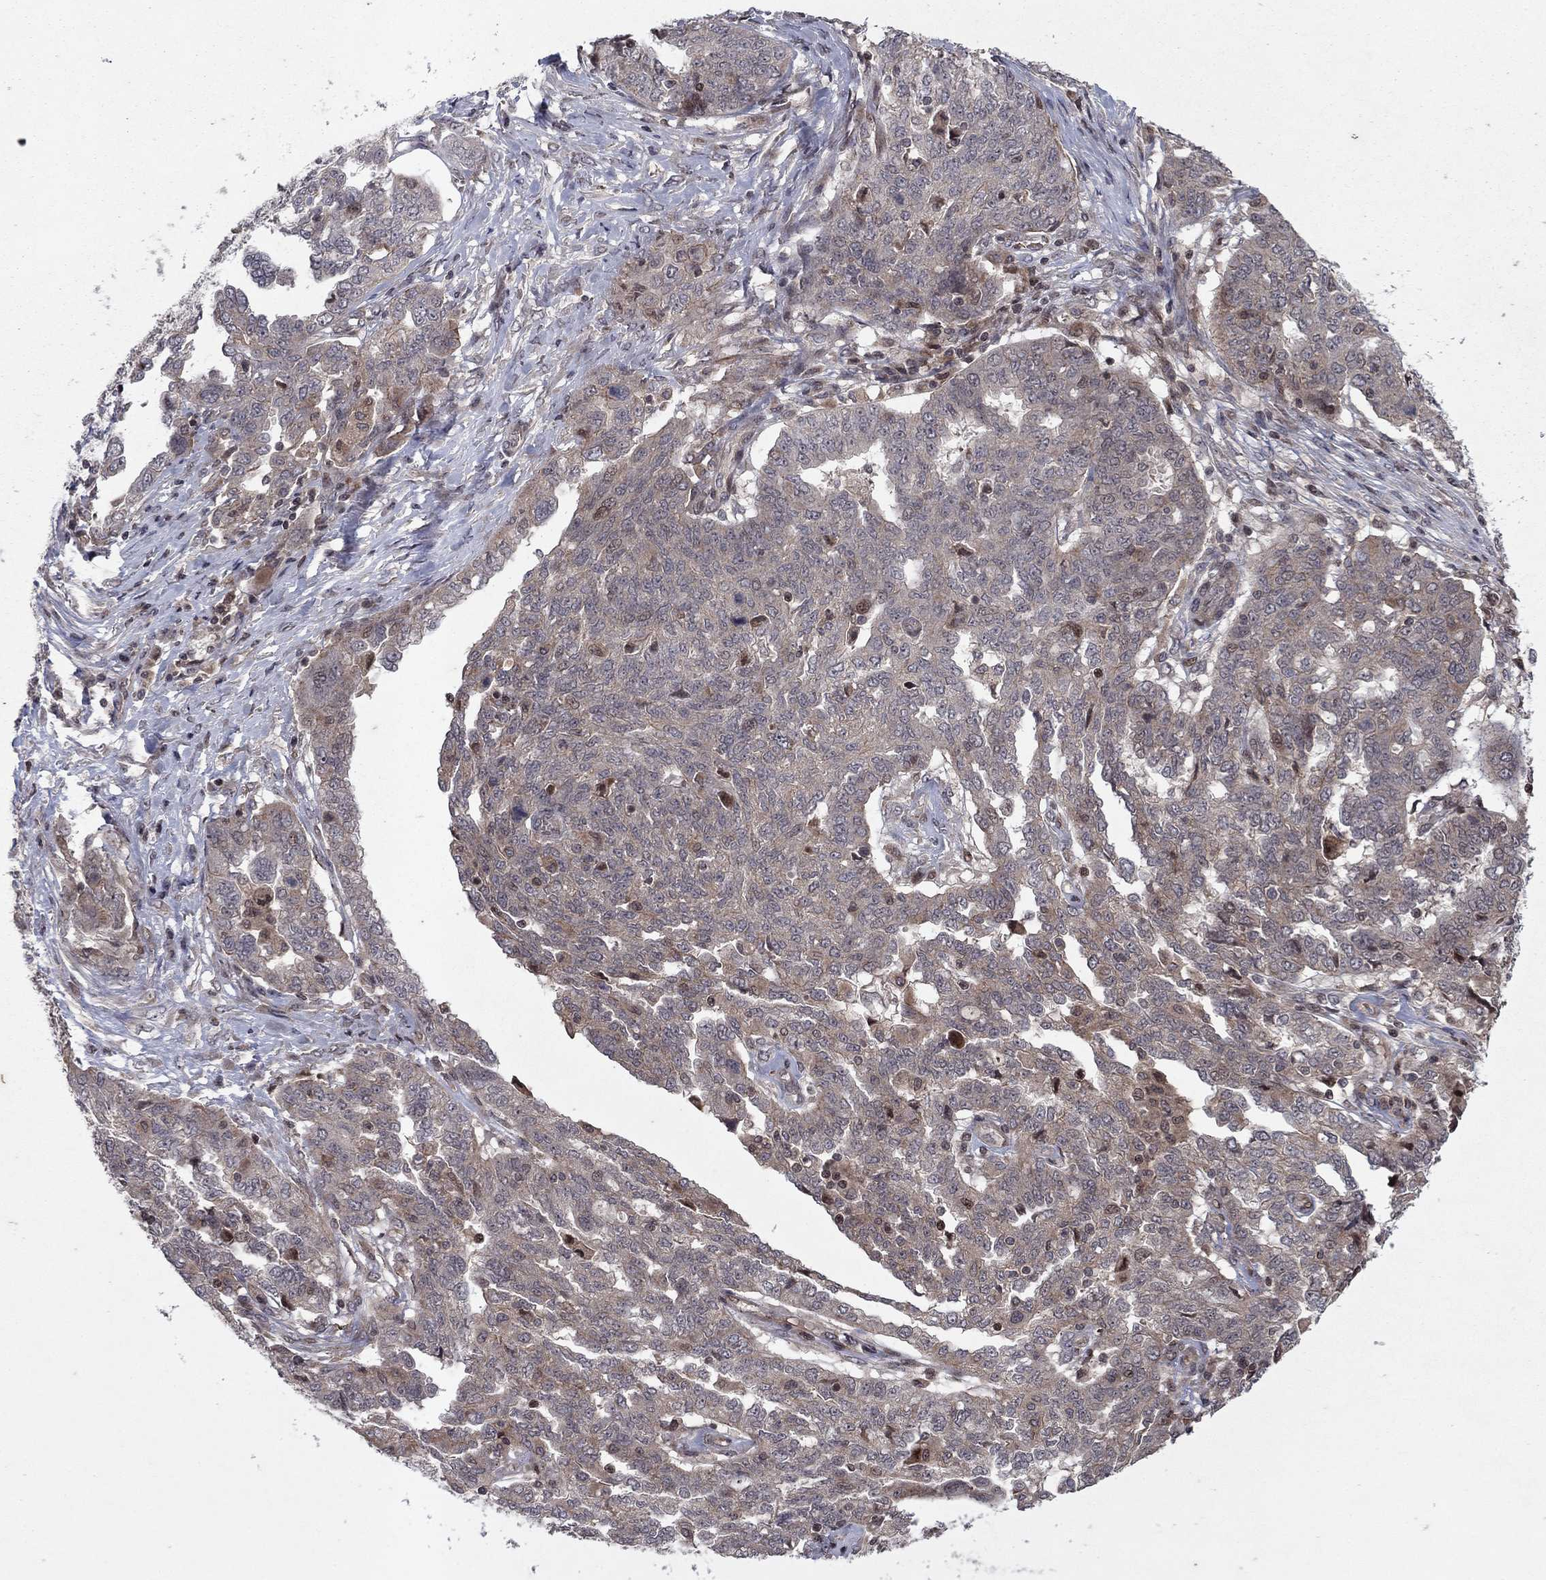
{"staining": {"intensity": "weak", "quantity": "25%-75%", "location": "cytoplasmic/membranous"}, "tissue": "ovarian cancer", "cell_type": "Tumor cells", "image_type": "cancer", "snomed": [{"axis": "morphology", "description": "Cystadenocarcinoma, serous, NOS"}, {"axis": "topography", "description": "Ovary"}], "caption": "Ovarian cancer (serous cystadenocarcinoma) was stained to show a protein in brown. There is low levels of weak cytoplasmic/membranous positivity in about 25%-75% of tumor cells.", "gene": "SORBS1", "patient": {"sex": "female", "age": 67}}